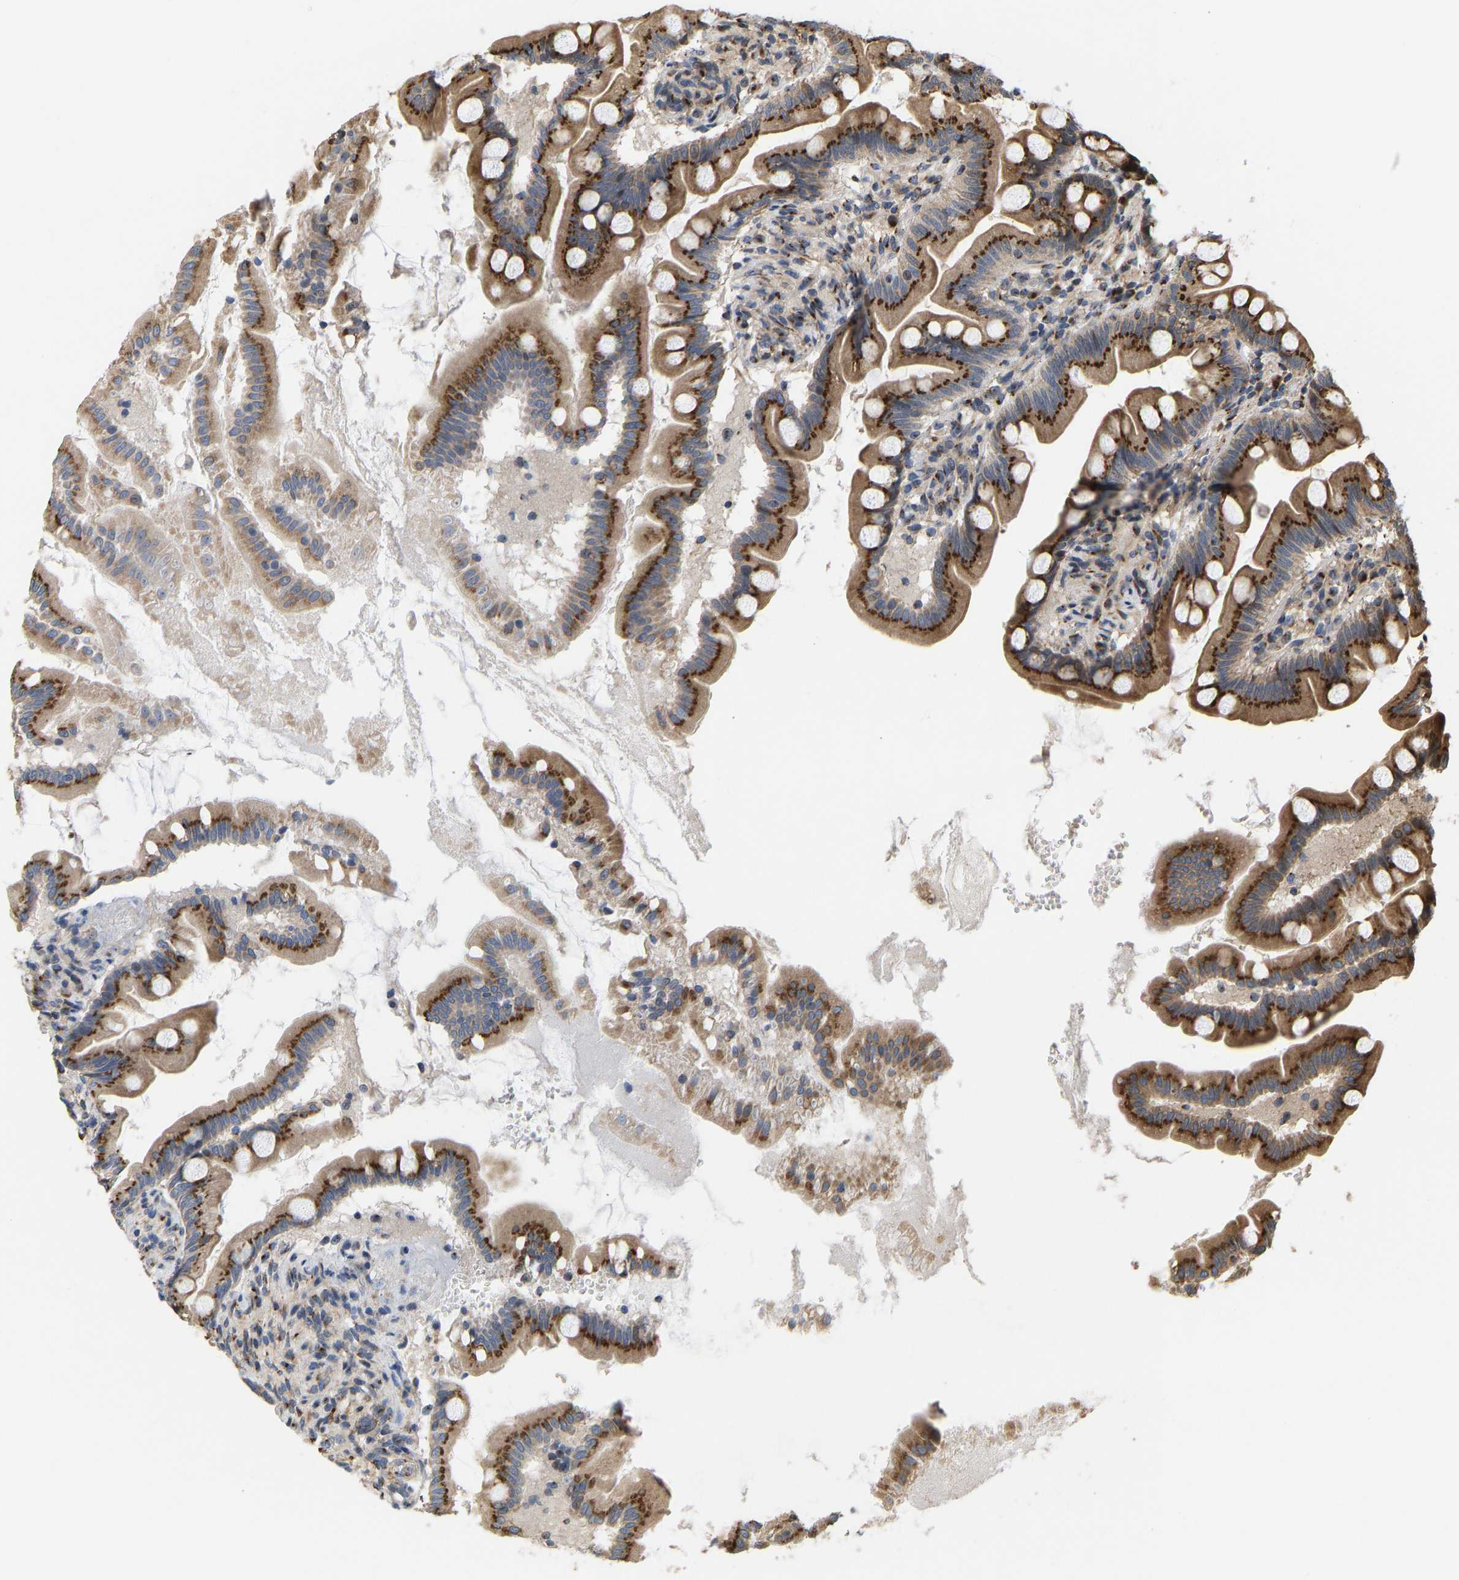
{"staining": {"intensity": "strong", "quantity": ">75%", "location": "cytoplasmic/membranous"}, "tissue": "small intestine", "cell_type": "Glandular cells", "image_type": "normal", "snomed": [{"axis": "morphology", "description": "Normal tissue, NOS"}, {"axis": "topography", "description": "Small intestine"}], "caption": "An IHC photomicrograph of benign tissue is shown. Protein staining in brown shows strong cytoplasmic/membranous positivity in small intestine within glandular cells. The staining is performed using DAB brown chromogen to label protein expression. The nuclei are counter-stained blue using hematoxylin.", "gene": "YIPF4", "patient": {"sex": "female", "age": 56}}